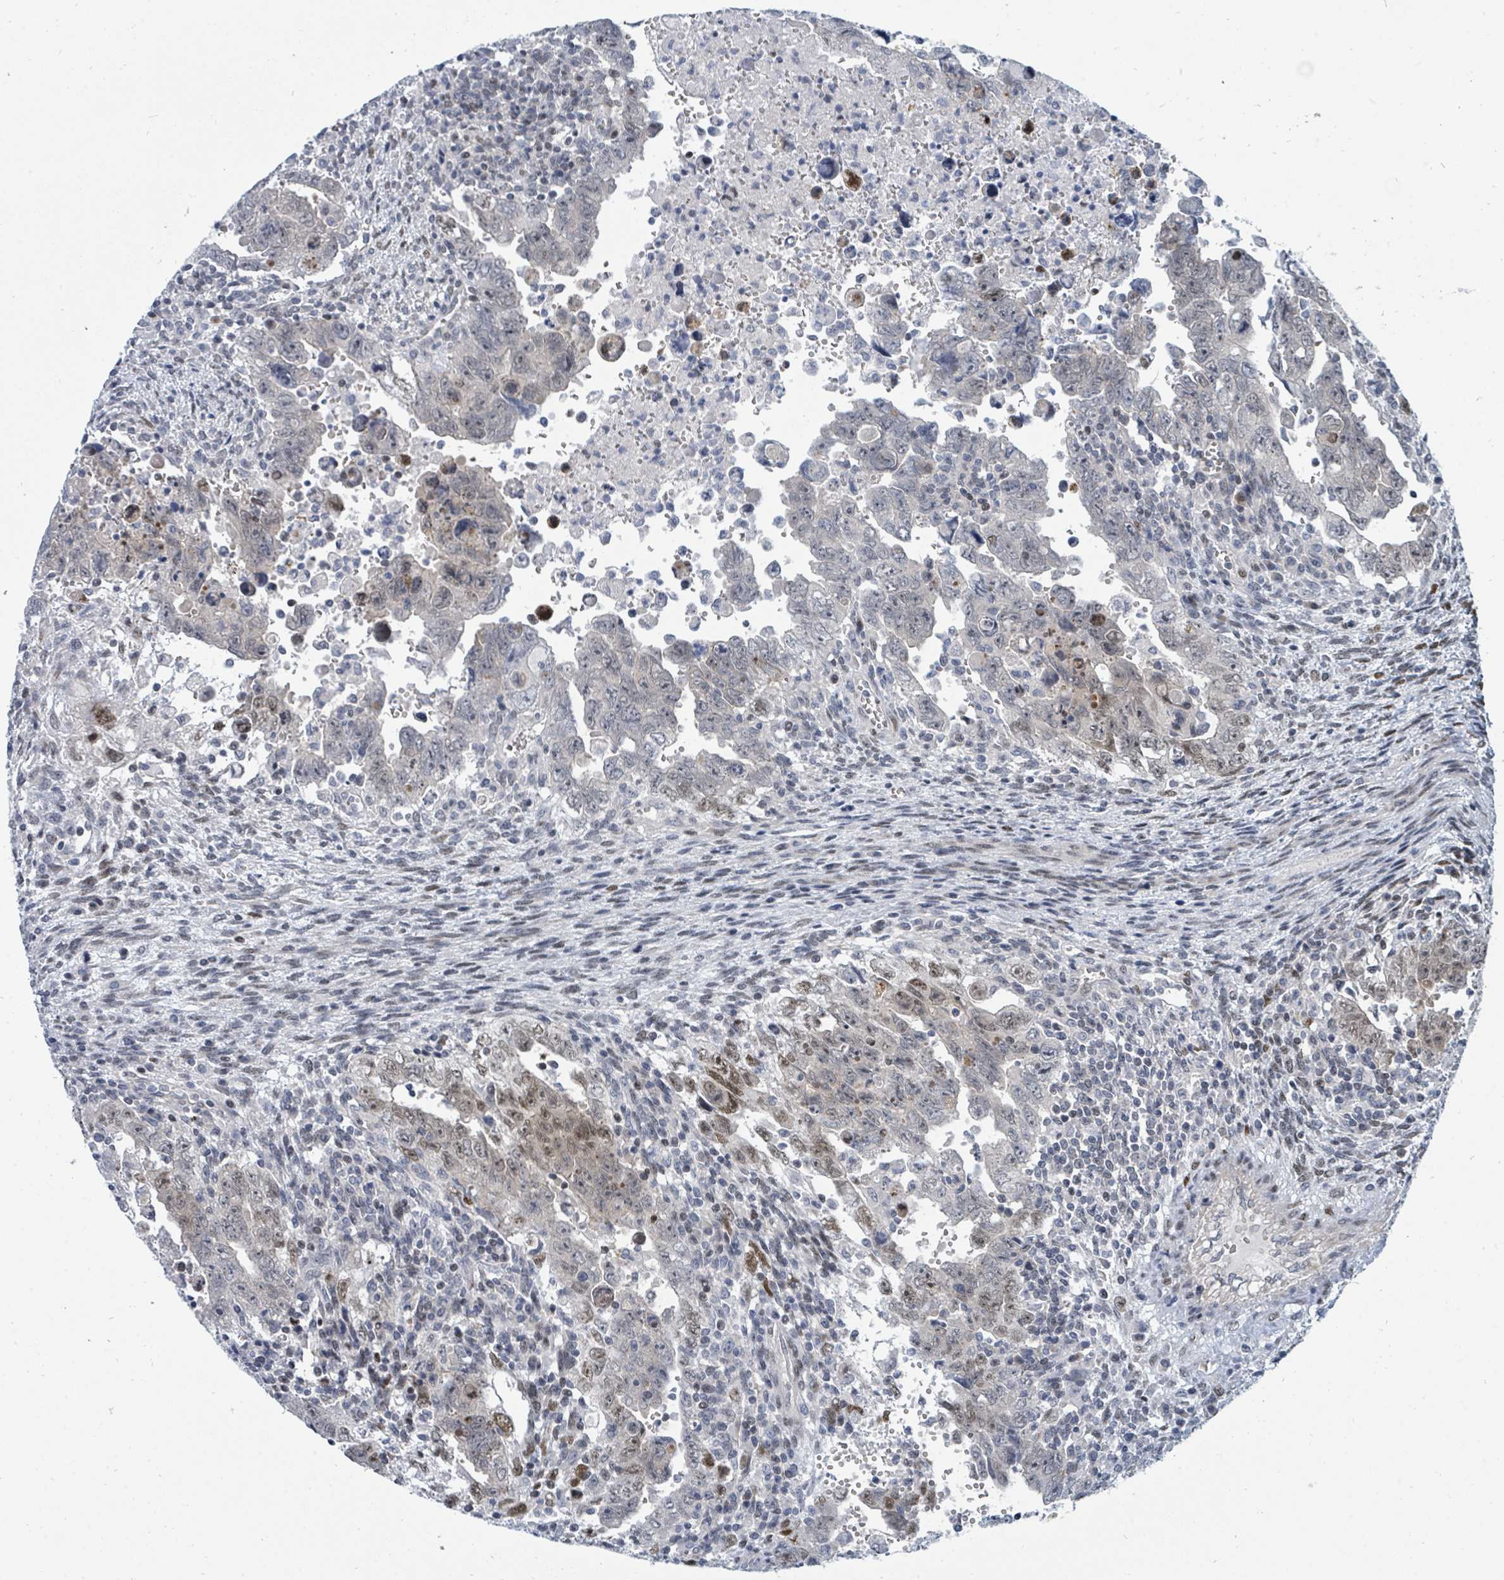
{"staining": {"intensity": "moderate", "quantity": "<25%", "location": "nuclear"}, "tissue": "testis cancer", "cell_type": "Tumor cells", "image_type": "cancer", "snomed": [{"axis": "morphology", "description": "Carcinoma, Embryonal, NOS"}, {"axis": "topography", "description": "Testis"}], "caption": "A brown stain highlights moderate nuclear positivity of a protein in human testis embryonal carcinoma tumor cells.", "gene": "SUMO4", "patient": {"sex": "male", "age": 28}}